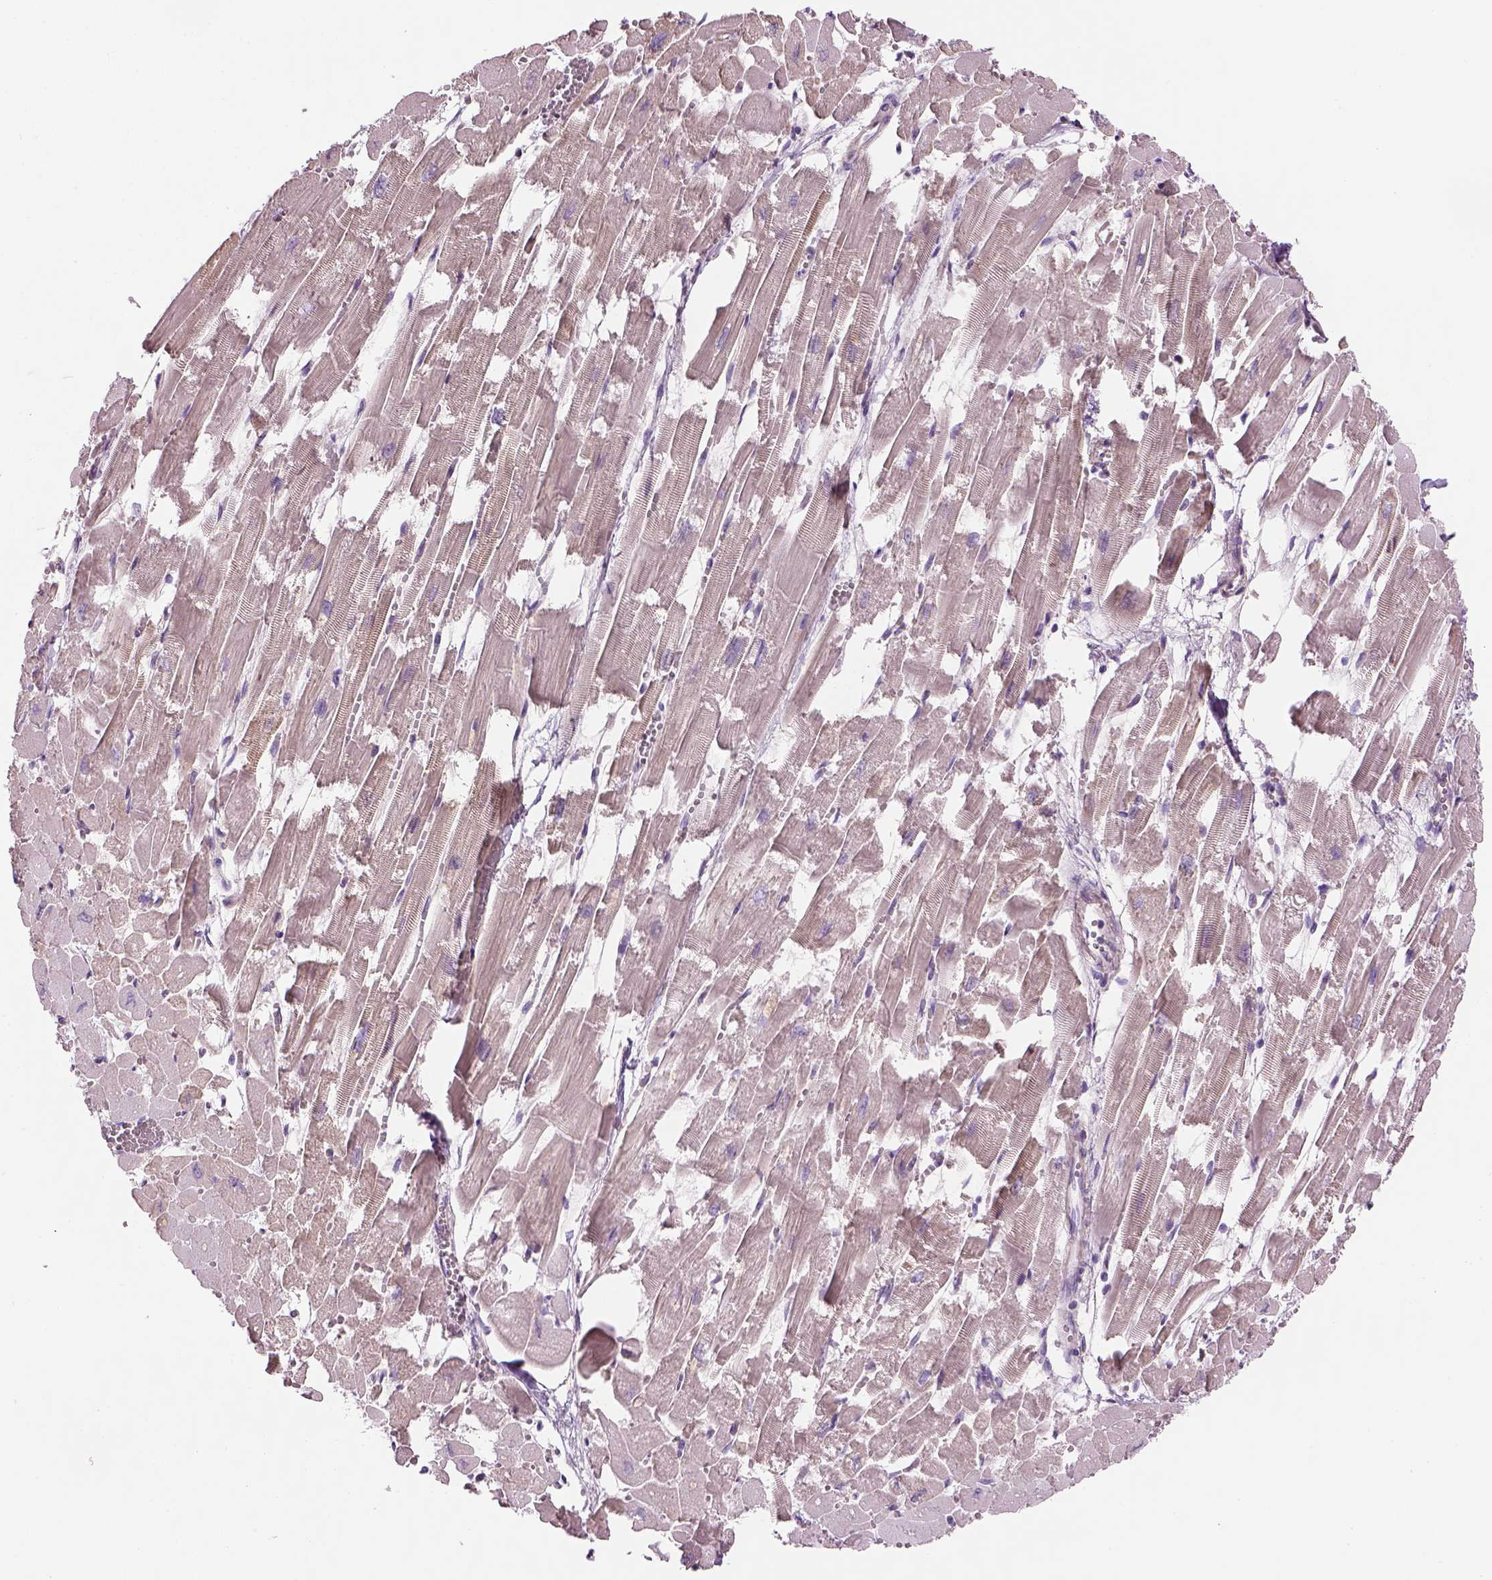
{"staining": {"intensity": "weak", "quantity": "25%-75%", "location": "cytoplasmic/membranous"}, "tissue": "heart muscle", "cell_type": "Cardiomyocytes", "image_type": "normal", "snomed": [{"axis": "morphology", "description": "Normal tissue, NOS"}, {"axis": "topography", "description": "Heart"}], "caption": "The photomicrograph demonstrates staining of unremarkable heart muscle, revealing weak cytoplasmic/membranous protein expression (brown color) within cardiomyocytes.", "gene": "IFT52", "patient": {"sex": "female", "age": 52}}